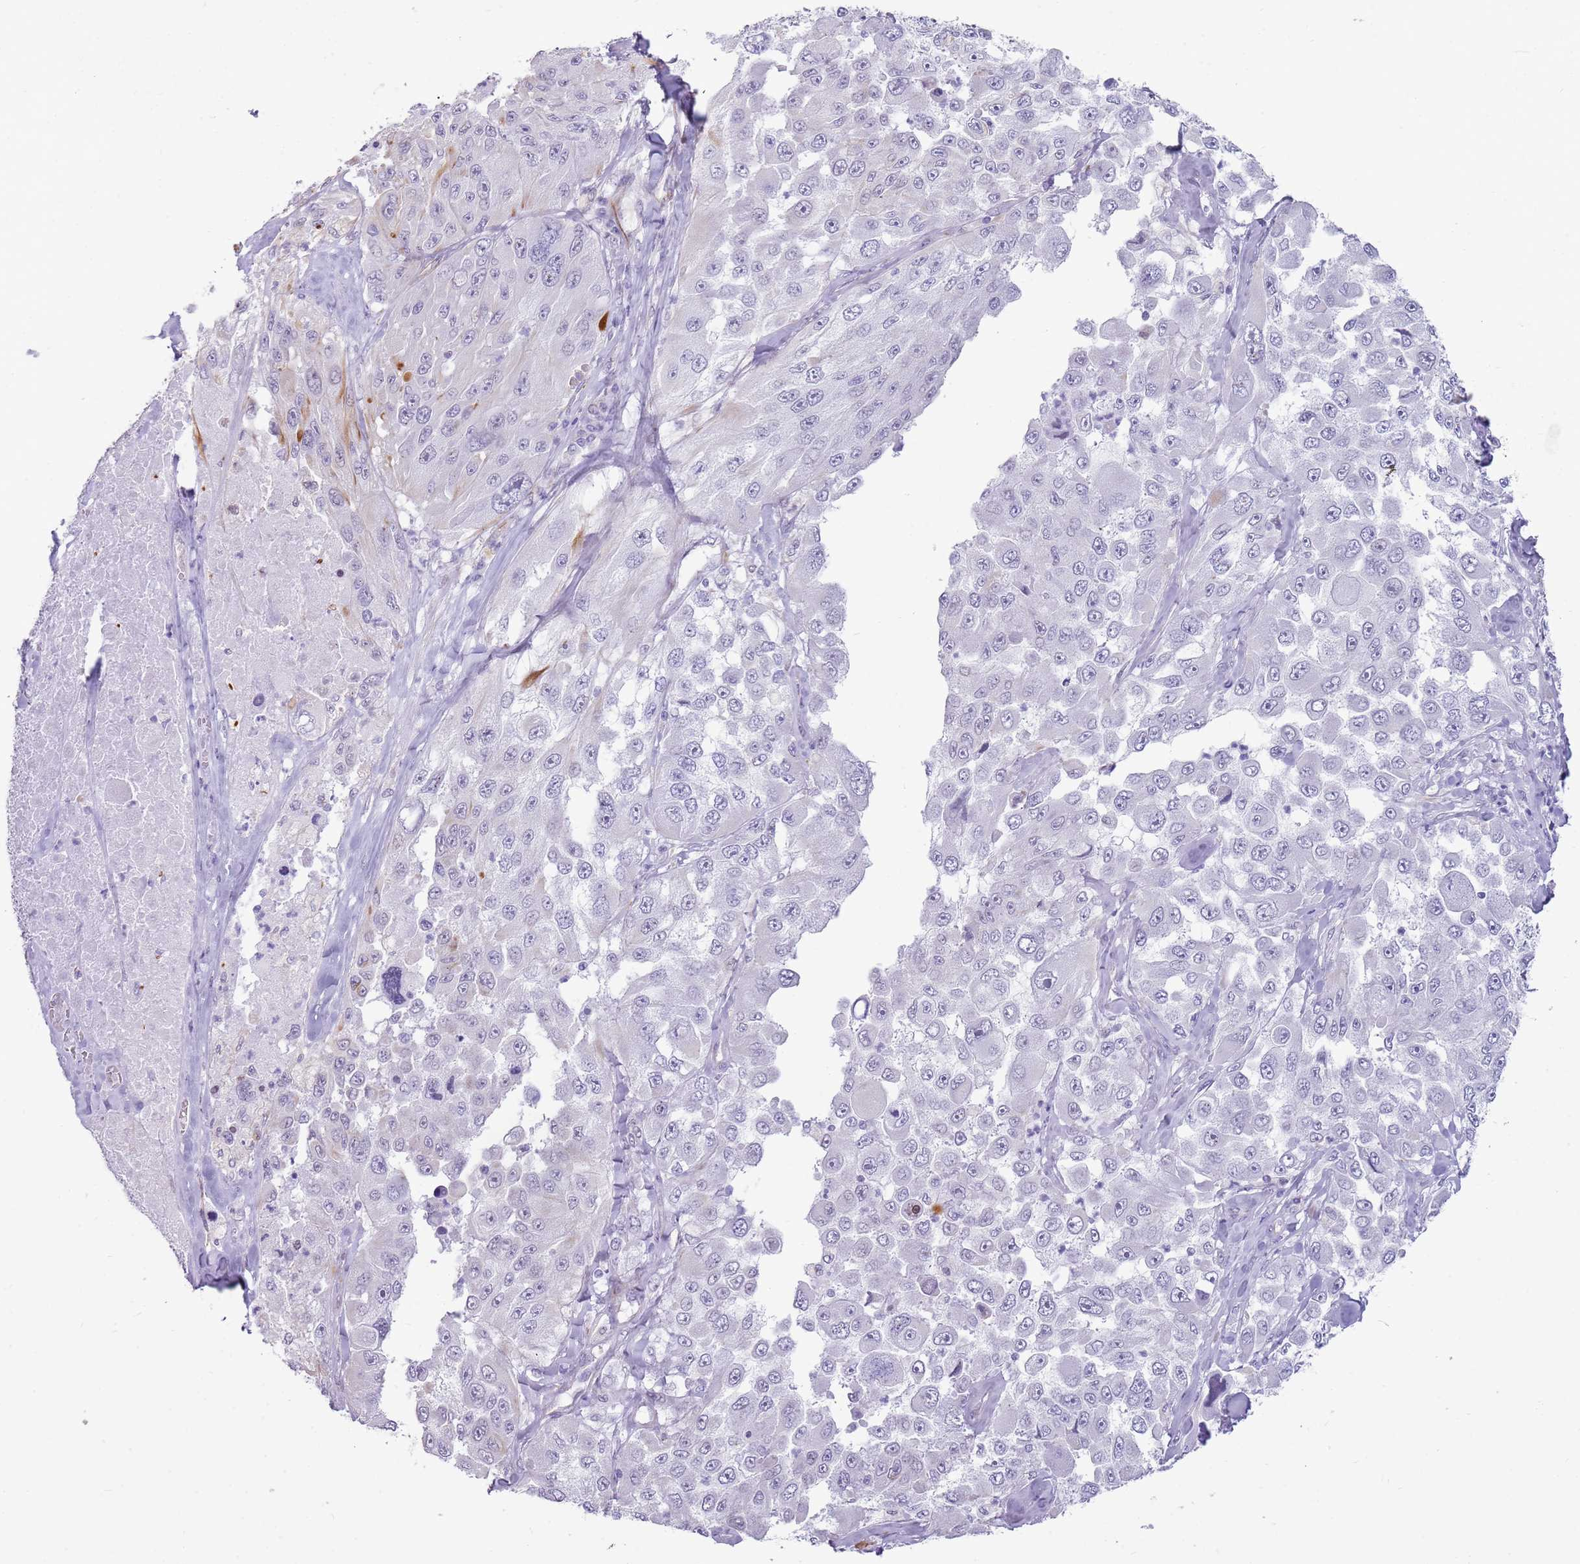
{"staining": {"intensity": "negative", "quantity": "none", "location": "none"}, "tissue": "melanoma", "cell_type": "Tumor cells", "image_type": "cancer", "snomed": [{"axis": "morphology", "description": "Malignant melanoma, Metastatic site"}, {"axis": "topography", "description": "Lymph node"}], "caption": "Tumor cells are negative for brown protein staining in malignant melanoma (metastatic site).", "gene": "NBPF3", "patient": {"sex": "male", "age": 62}}